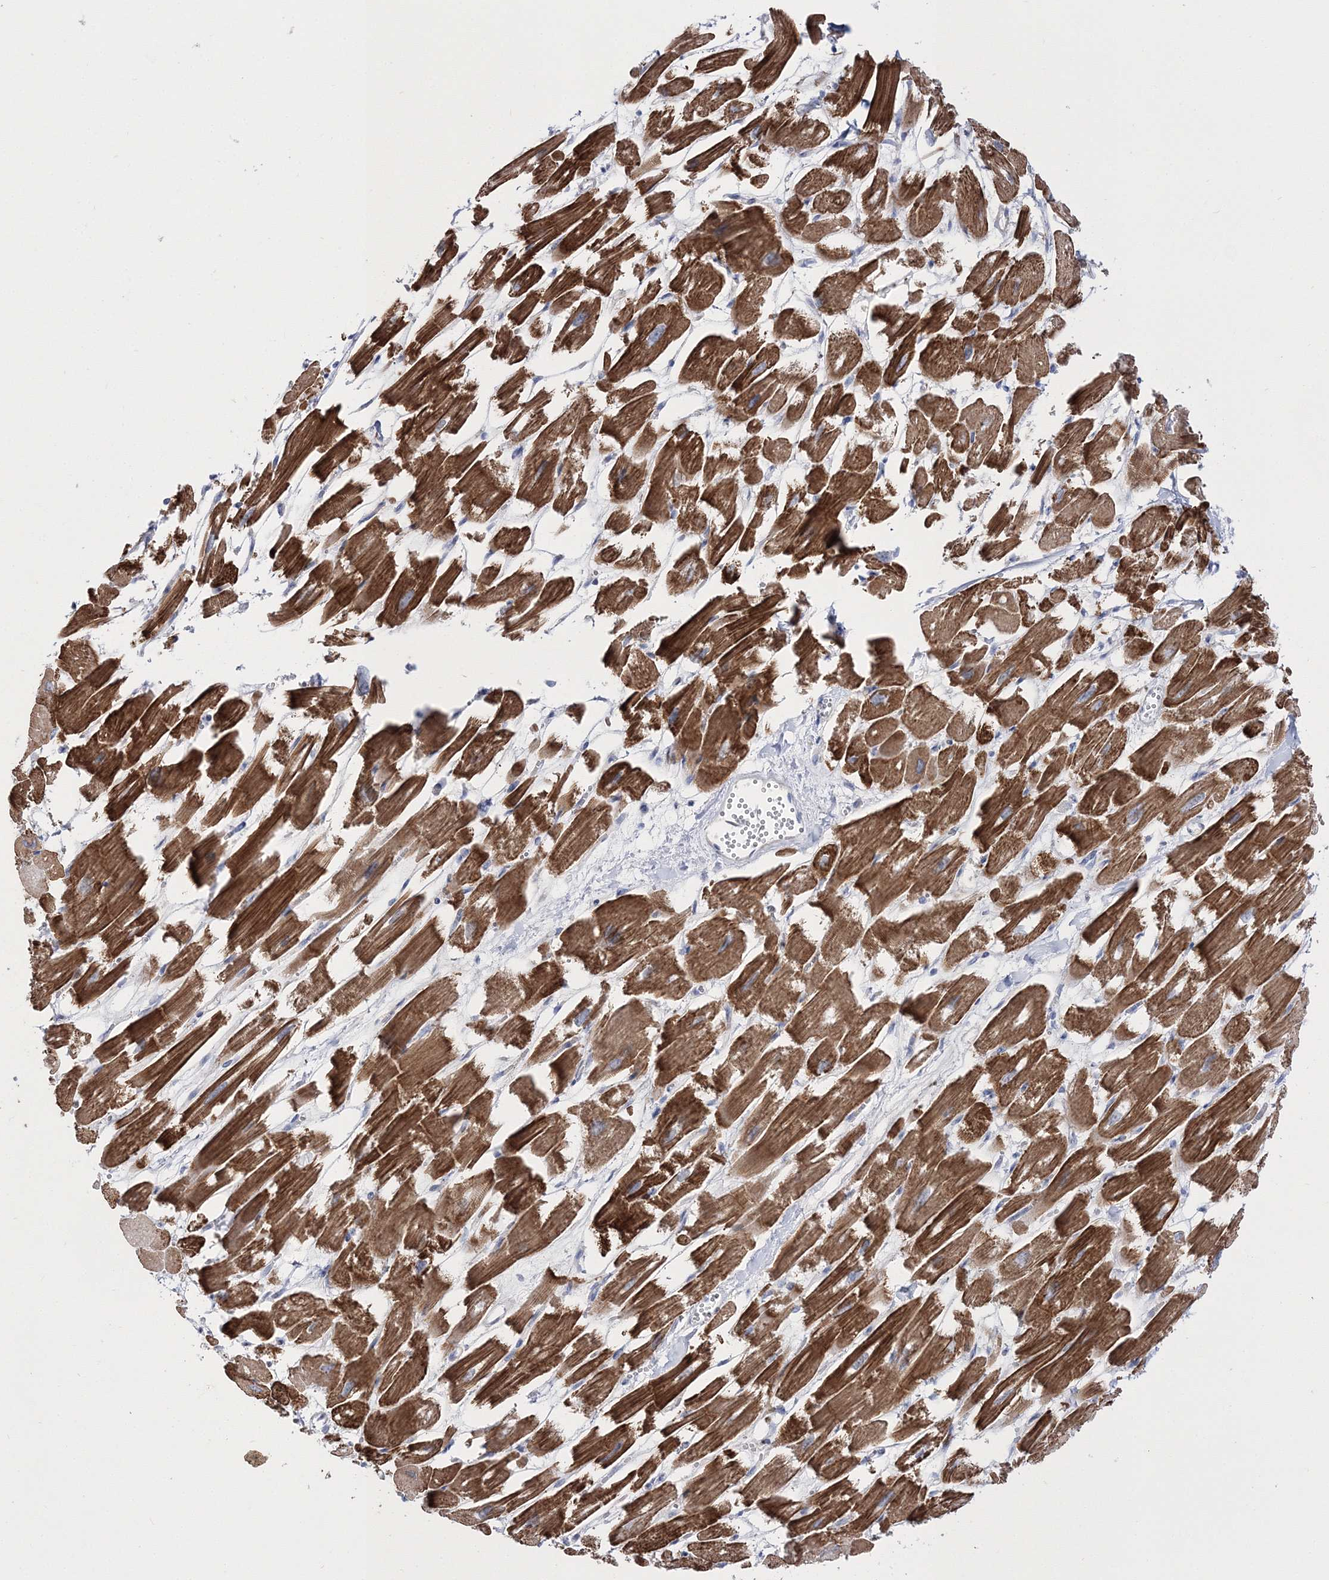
{"staining": {"intensity": "strong", "quantity": ">75%", "location": "cytoplasmic/membranous"}, "tissue": "heart muscle", "cell_type": "Cardiomyocytes", "image_type": "normal", "snomed": [{"axis": "morphology", "description": "Normal tissue, NOS"}, {"axis": "topography", "description": "Heart"}], "caption": "DAB immunohistochemical staining of normal human heart muscle displays strong cytoplasmic/membranous protein staining in approximately >75% of cardiomyocytes.", "gene": "ARHGAP32", "patient": {"sex": "male", "age": 54}}